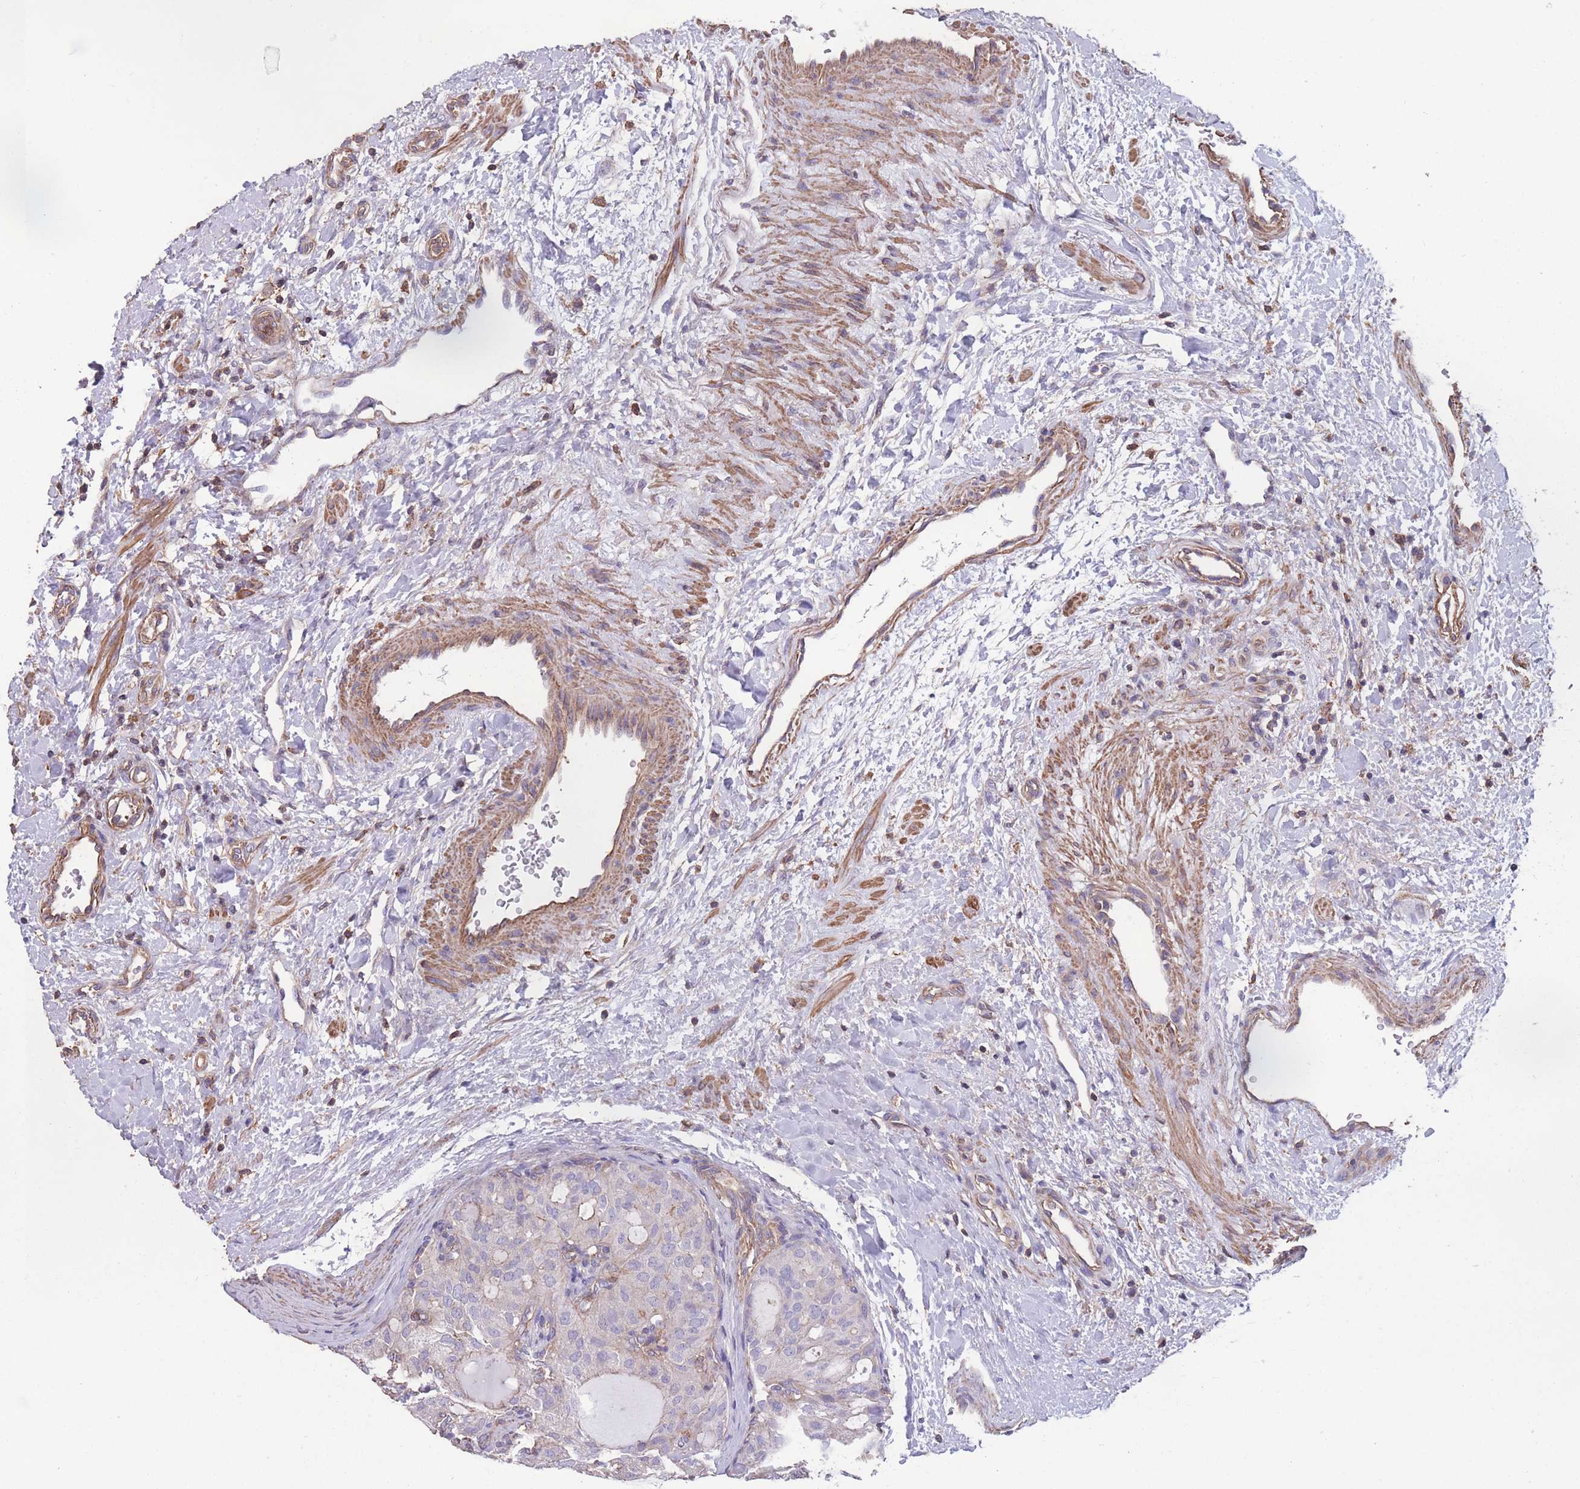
{"staining": {"intensity": "negative", "quantity": "none", "location": "none"}, "tissue": "thyroid cancer", "cell_type": "Tumor cells", "image_type": "cancer", "snomed": [{"axis": "morphology", "description": "Follicular adenoma carcinoma, NOS"}, {"axis": "topography", "description": "Thyroid gland"}], "caption": "There is no significant positivity in tumor cells of follicular adenoma carcinoma (thyroid).", "gene": "NUDT21", "patient": {"sex": "male", "age": 75}}